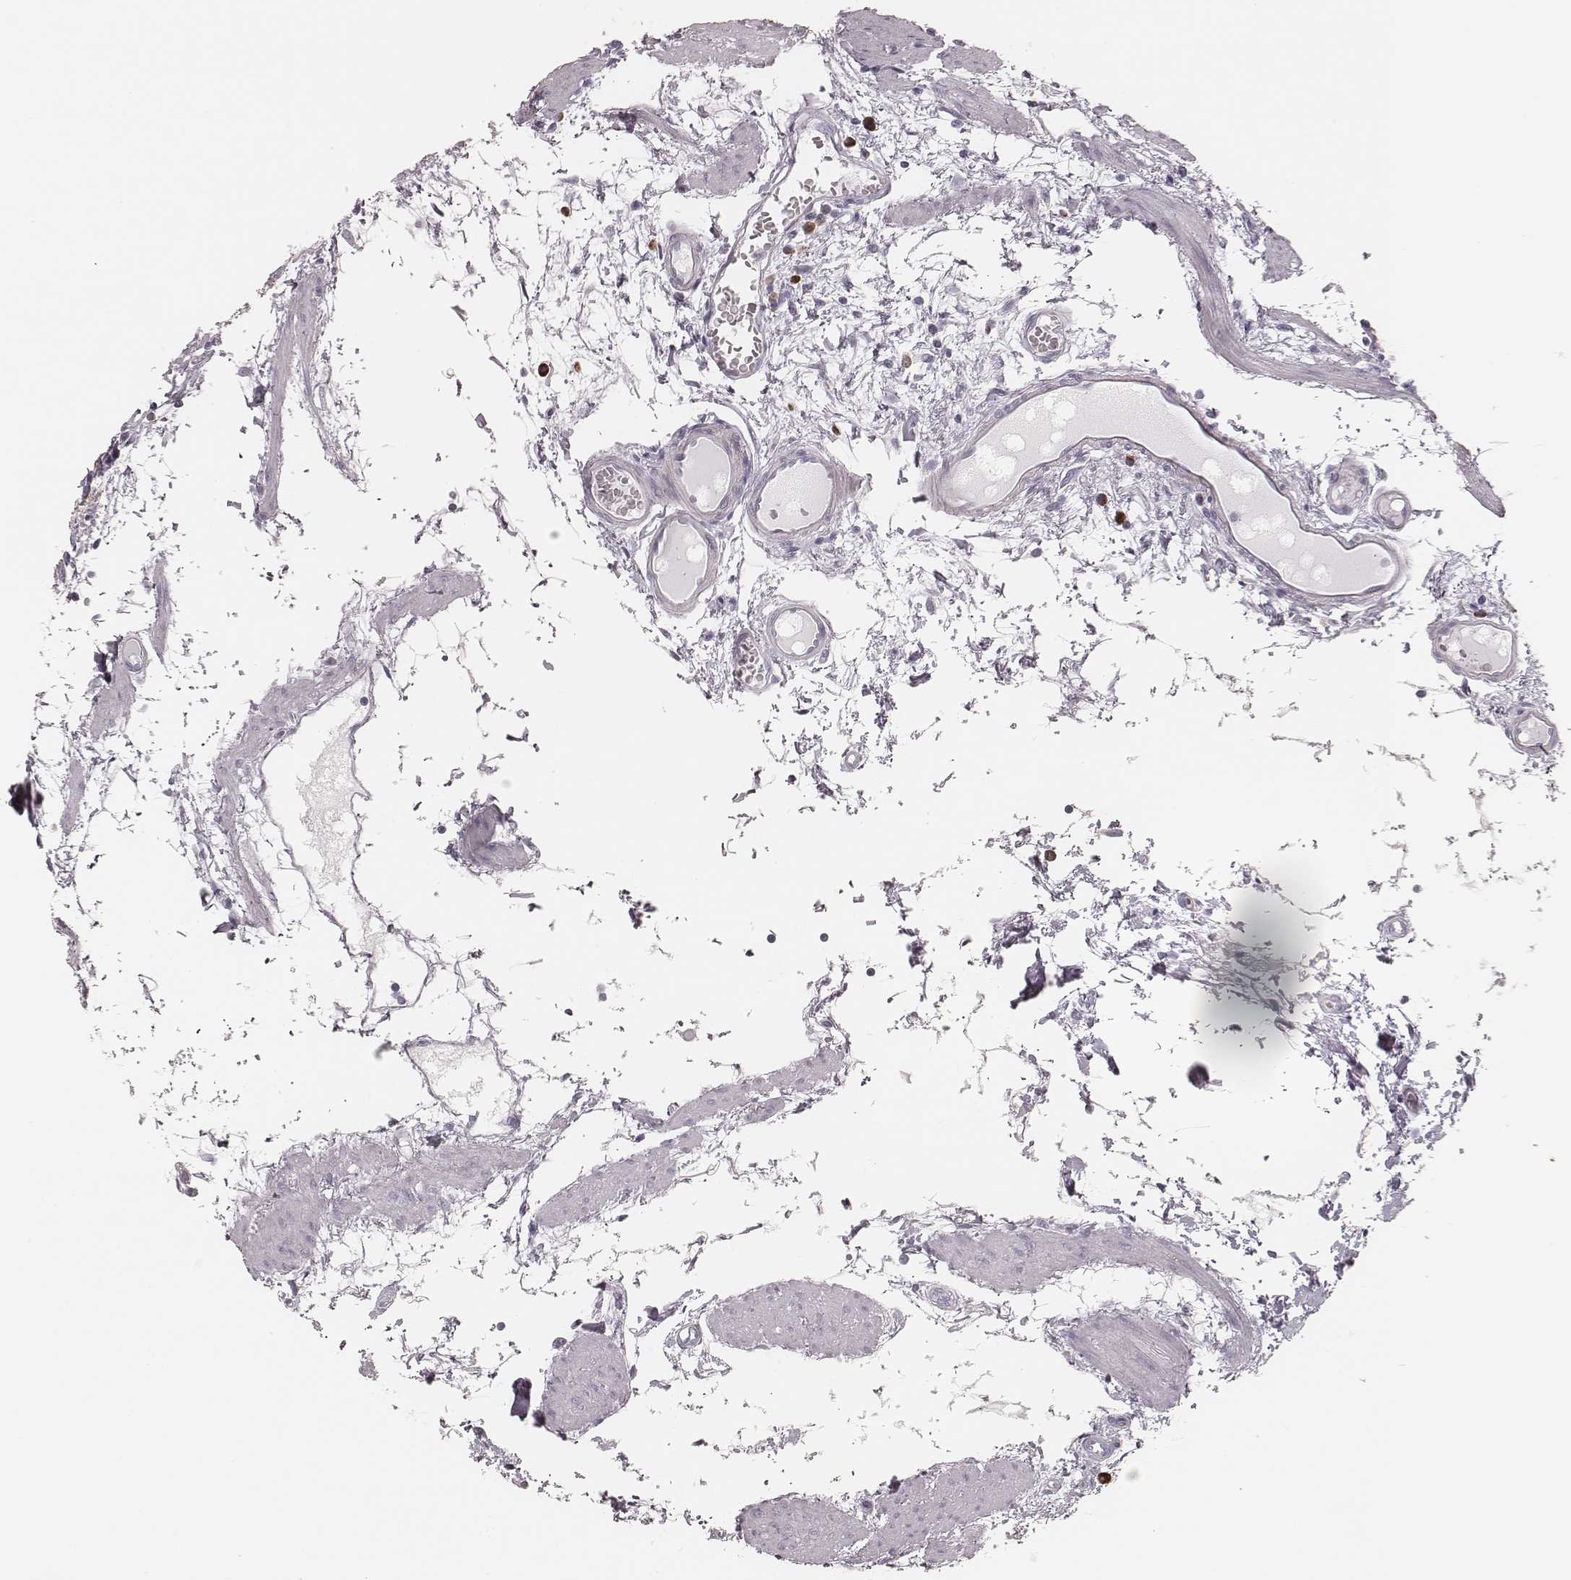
{"staining": {"intensity": "negative", "quantity": "none", "location": "none"}, "tissue": "stomach", "cell_type": "Glandular cells", "image_type": "normal", "snomed": [{"axis": "morphology", "description": "Normal tissue, NOS"}, {"axis": "topography", "description": "Stomach"}], "caption": "Immunohistochemistry (IHC) of normal human stomach shows no staining in glandular cells. (Immunohistochemistry, brightfield microscopy, high magnification).", "gene": "KIF5C", "patient": {"sex": "male", "age": 55}}